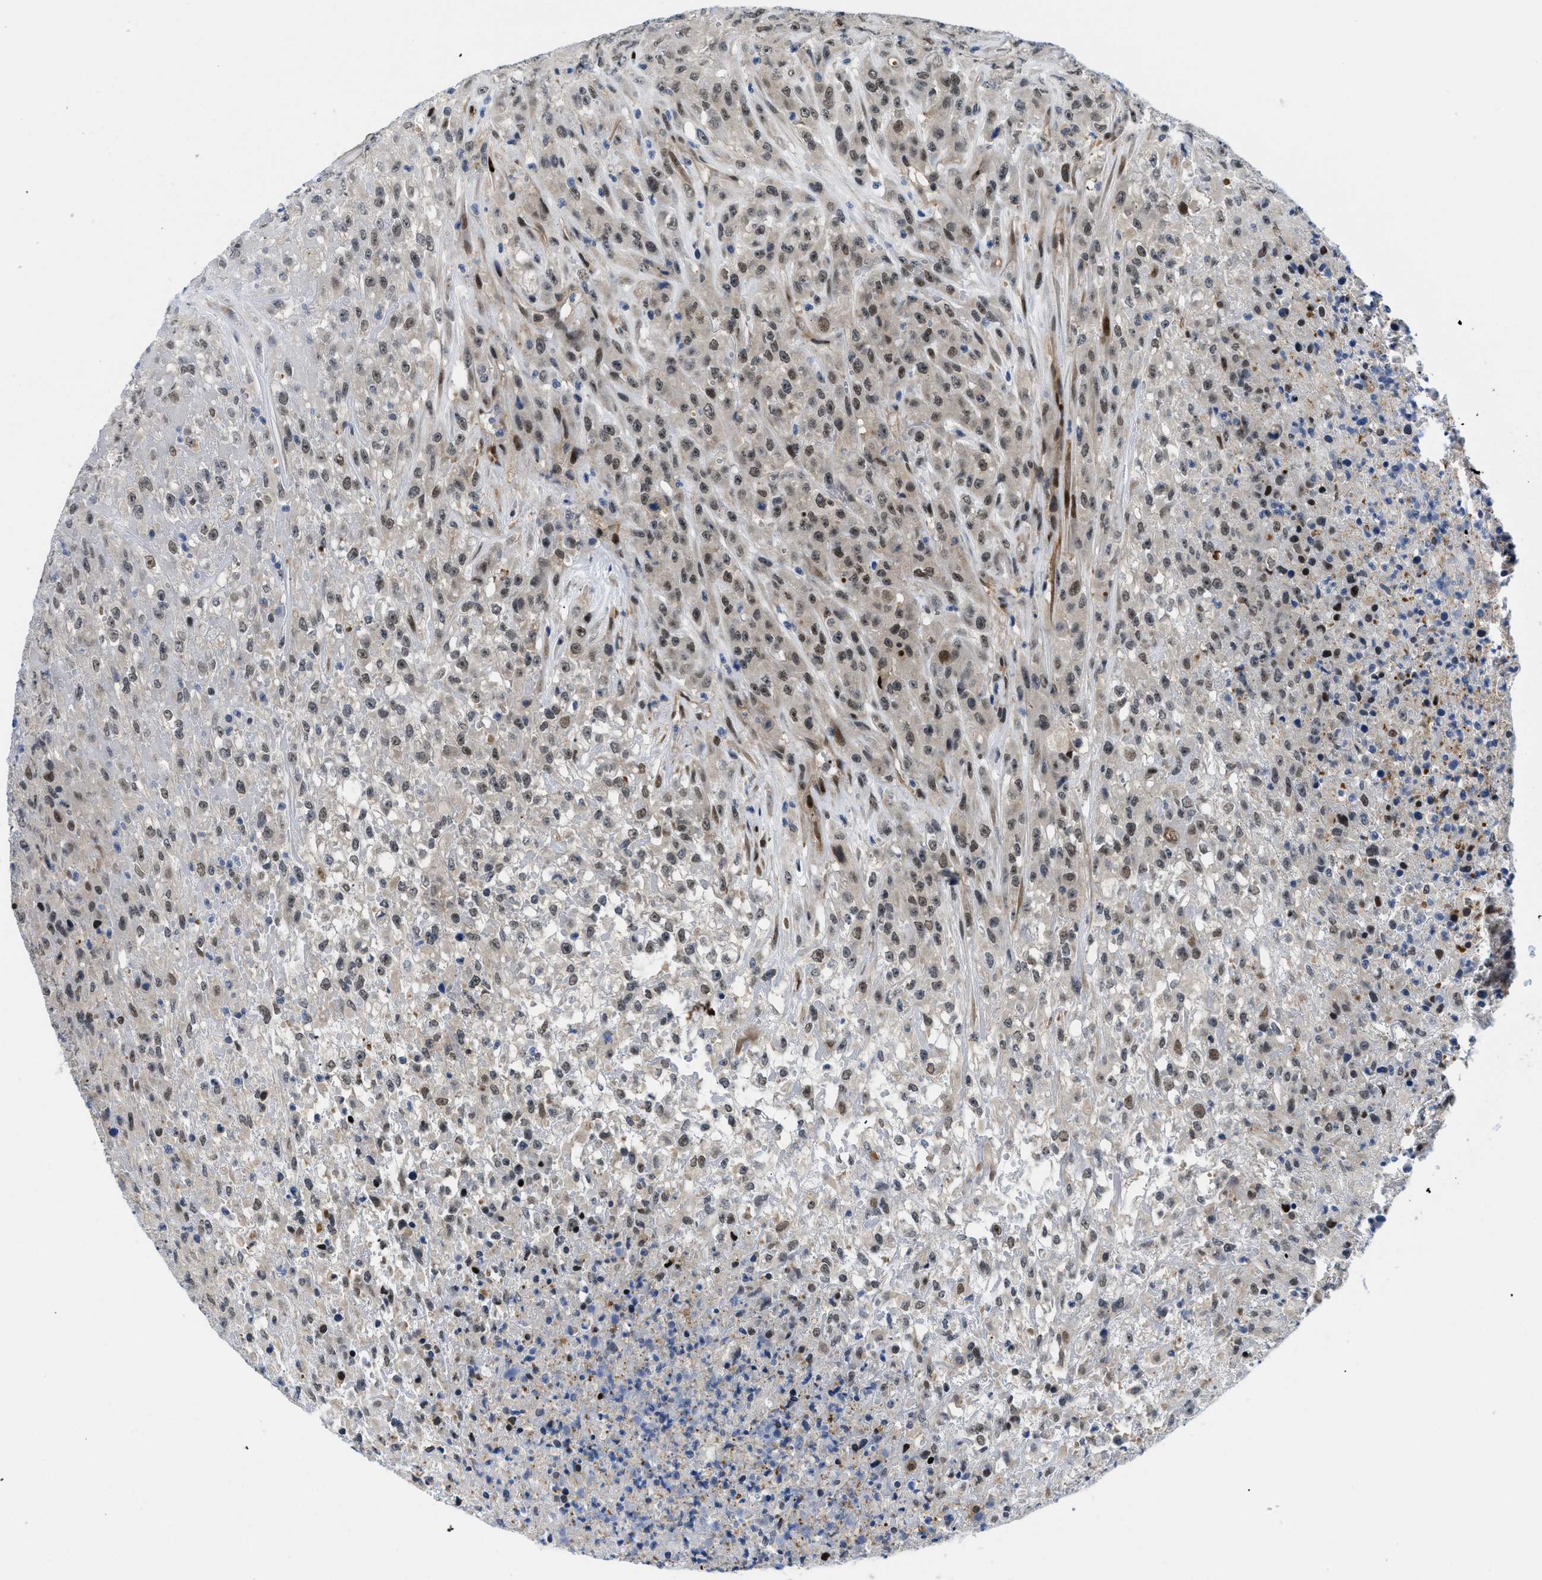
{"staining": {"intensity": "moderate", "quantity": ">75%", "location": "nuclear"}, "tissue": "urothelial cancer", "cell_type": "Tumor cells", "image_type": "cancer", "snomed": [{"axis": "morphology", "description": "Urothelial carcinoma, High grade"}, {"axis": "topography", "description": "Urinary bladder"}], "caption": "Urothelial cancer was stained to show a protein in brown. There is medium levels of moderate nuclear positivity in approximately >75% of tumor cells.", "gene": "SLC29A2", "patient": {"sex": "male", "age": 46}}